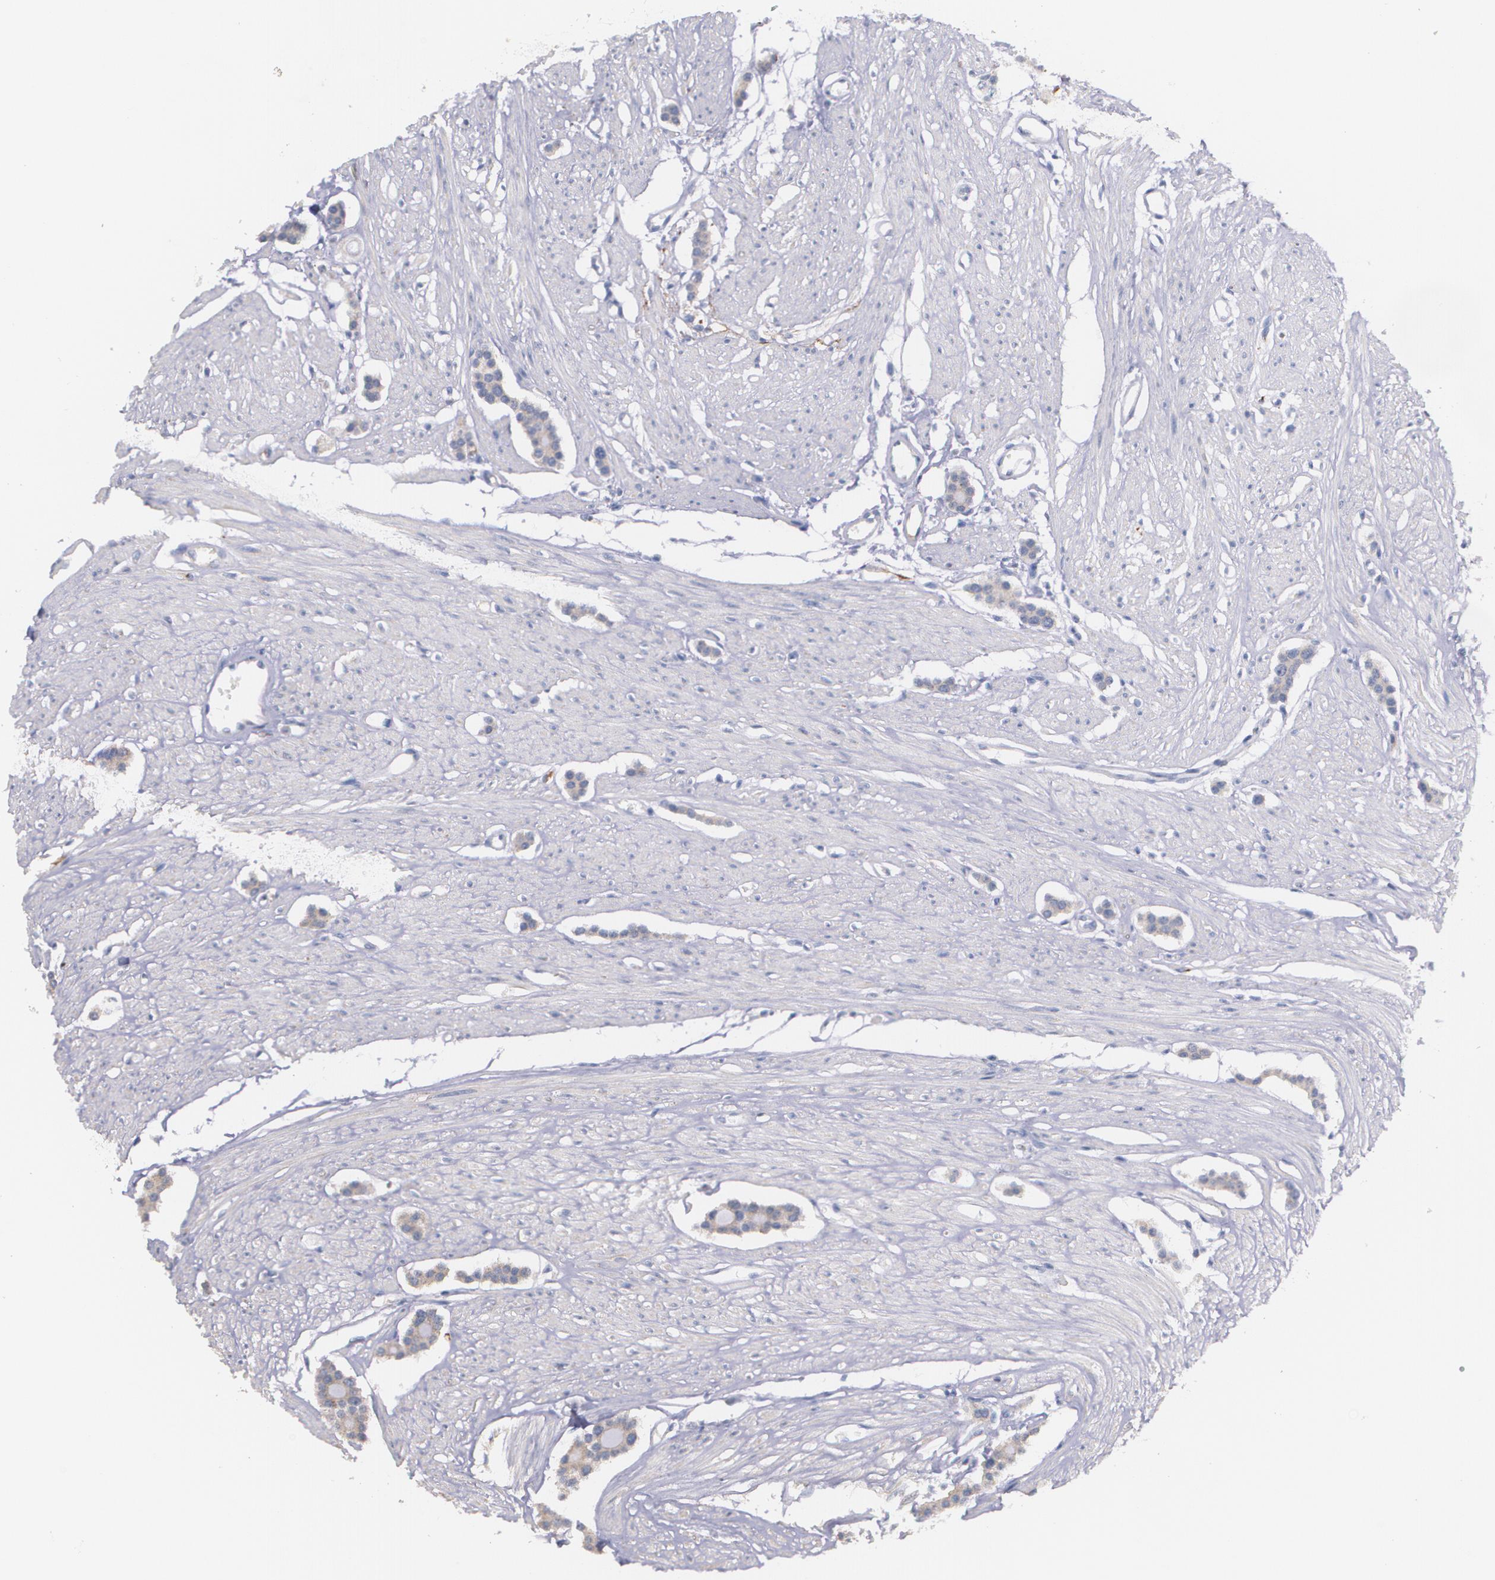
{"staining": {"intensity": "weak", "quantity": ">75%", "location": "cytoplasmic/membranous"}, "tissue": "carcinoid", "cell_type": "Tumor cells", "image_type": "cancer", "snomed": [{"axis": "morphology", "description": "Carcinoid, malignant, NOS"}, {"axis": "topography", "description": "Small intestine"}], "caption": "Immunohistochemistry image of neoplastic tissue: human malignant carcinoid stained using IHC shows low levels of weak protein expression localized specifically in the cytoplasmic/membranous of tumor cells, appearing as a cytoplasmic/membranous brown color.", "gene": "AMBP", "patient": {"sex": "male", "age": 60}}